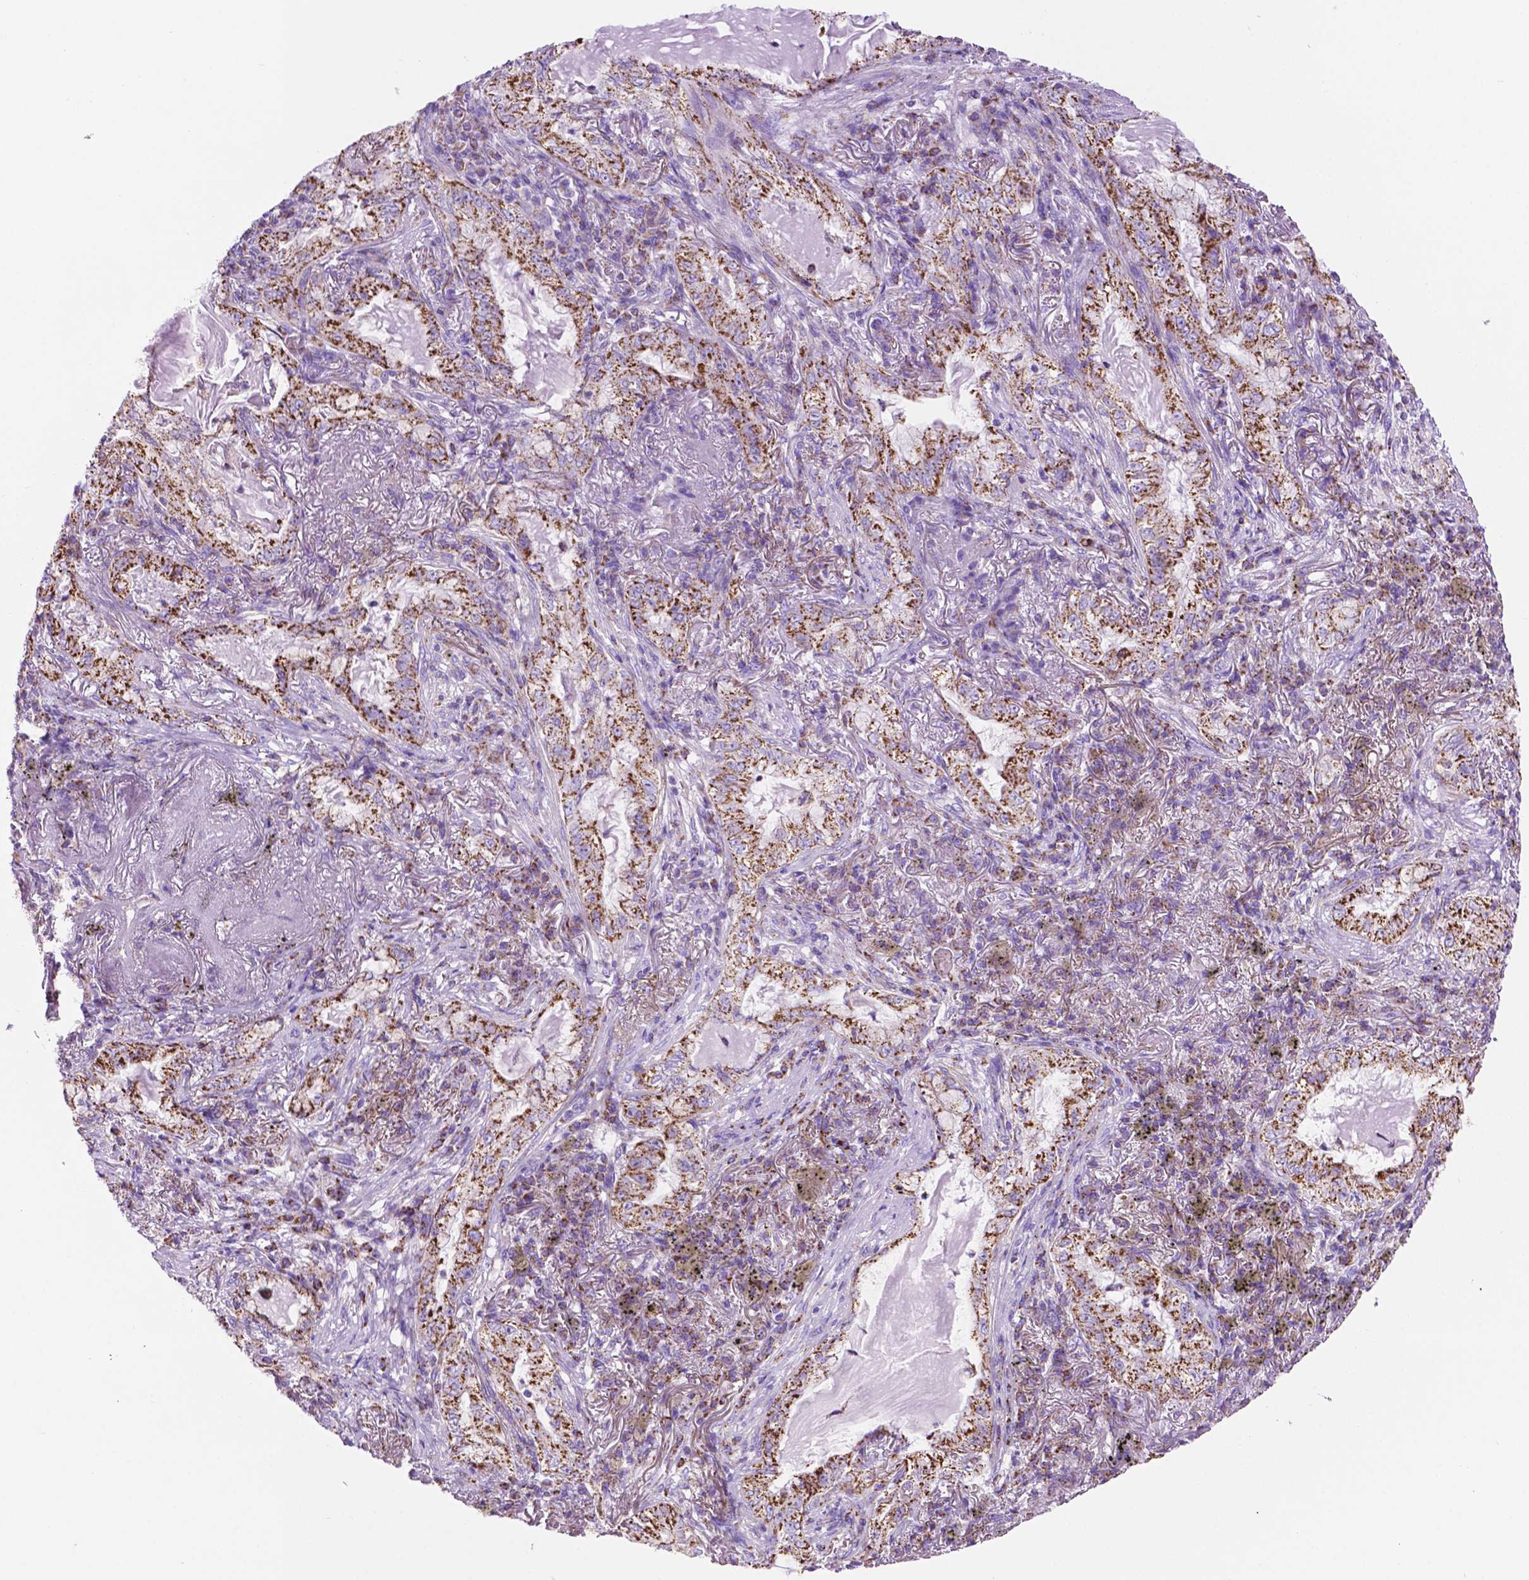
{"staining": {"intensity": "strong", "quantity": "25%-75%", "location": "cytoplasmic/membranous"}, "tissue": "lung cancer", "cell_type": "Tumor cells", "image_type": "cancer", "snomed": [{"axis": "morphology", "description": "Adenocarcinoma, NOS"}, {"axis": "topography", "description": "Lung"}], "caption": "Adenocarcinoma (lung) stained for a protein (brown) displays strong cytoplasmic/membranous positive expression in approximately 25%-75% of tumor cells.", "gene": "GDPD5", "patient": {"sex": "female", "age": 73}}